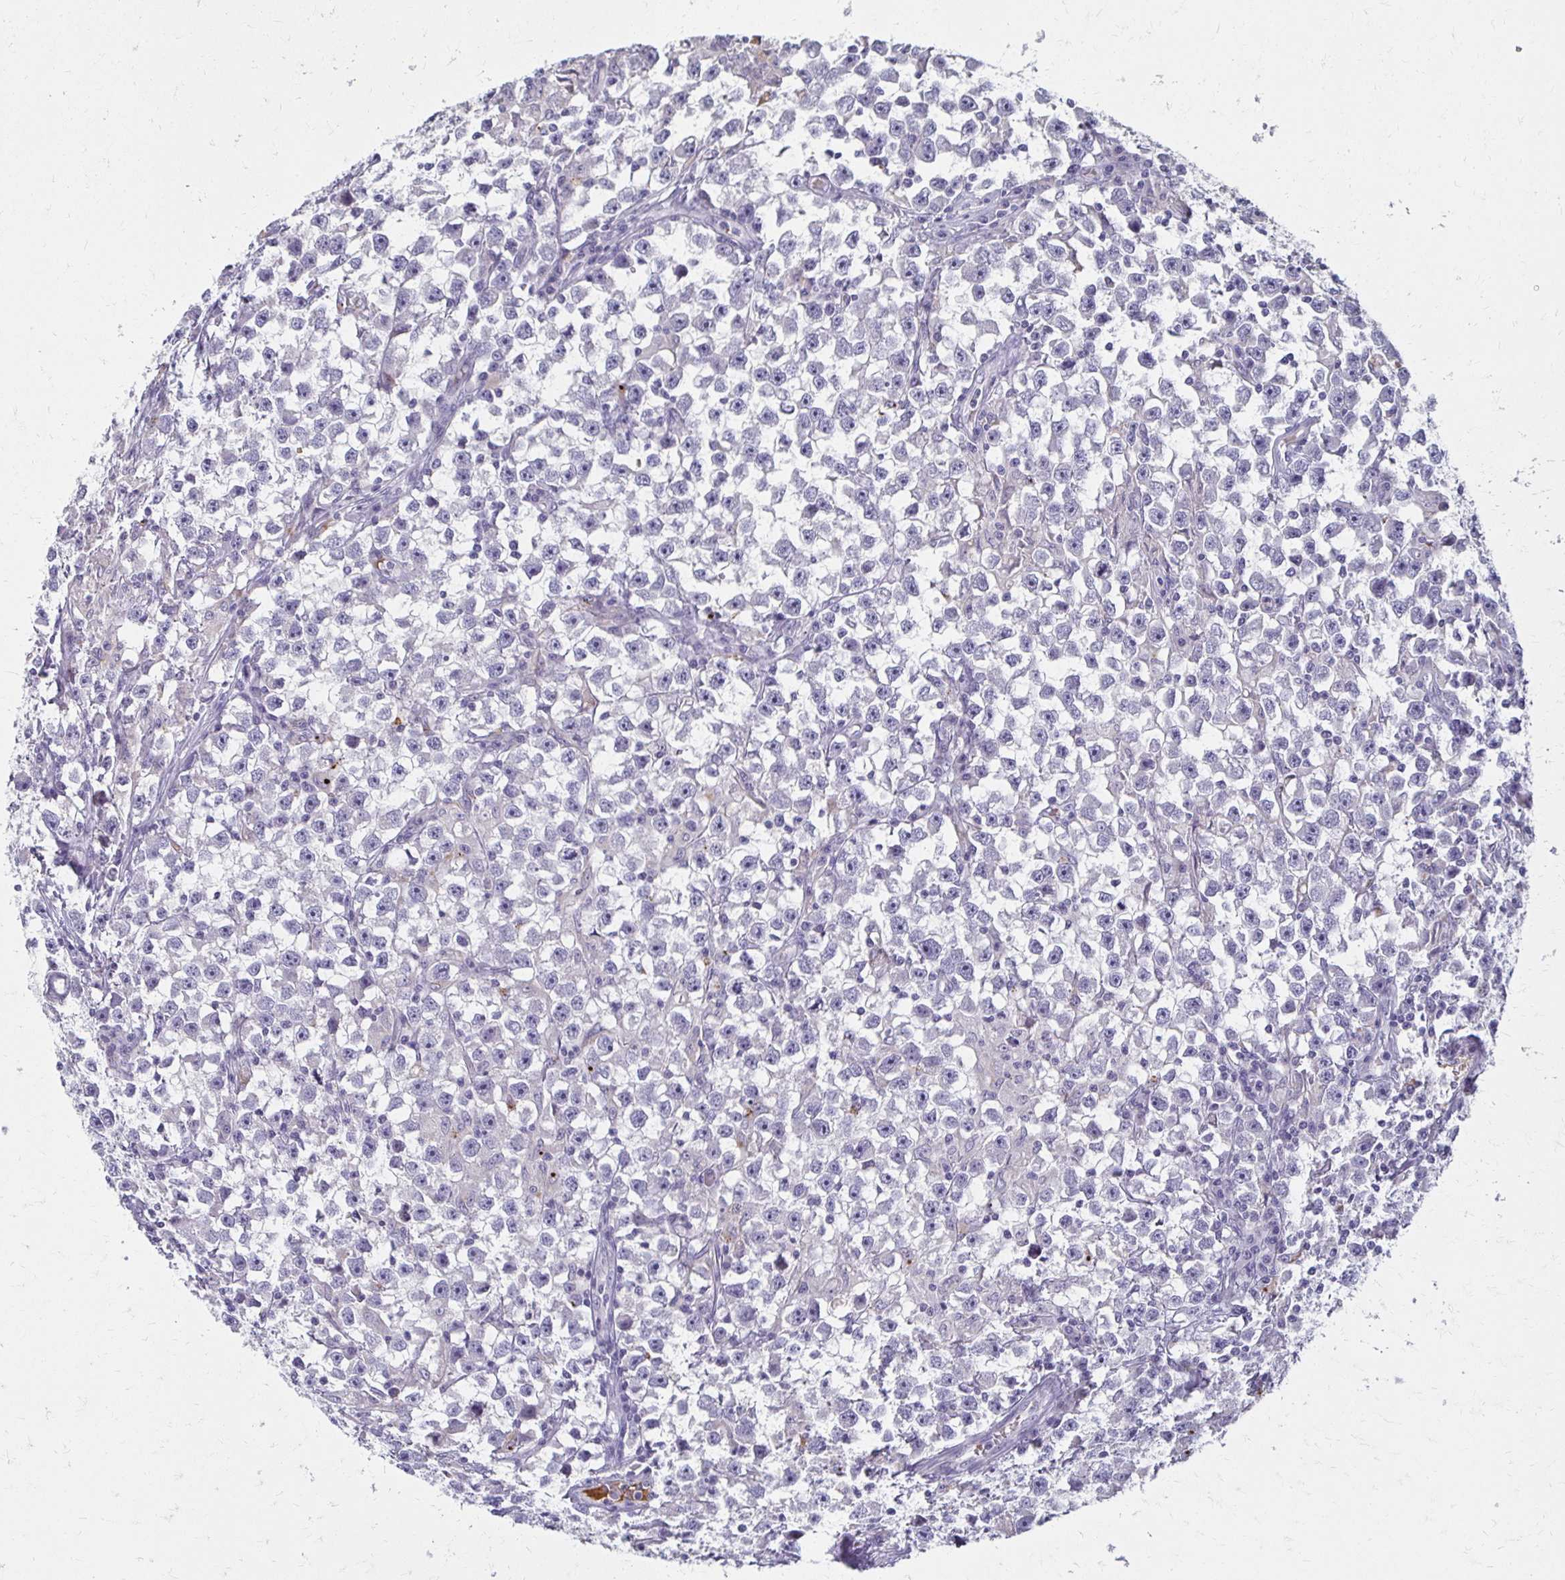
{"staining": {"intensity": "negative", "quantity": "none", "location": "none"}, "tissue": "testis cancer", "cell_type": "Tumor cells", "image_type": "cancer", "snomed": [{"axis": "morphology", "description": "Seminoma, NOS"}, {"axis": "topography", "description": "Testis"}], "caption": "Testis cancer stained for a protein using immunohistochemistry (IHC) reveals no positivity tumor cells.", "gene": "BBS12", "patient": {"sex": "male", "age": 33}}